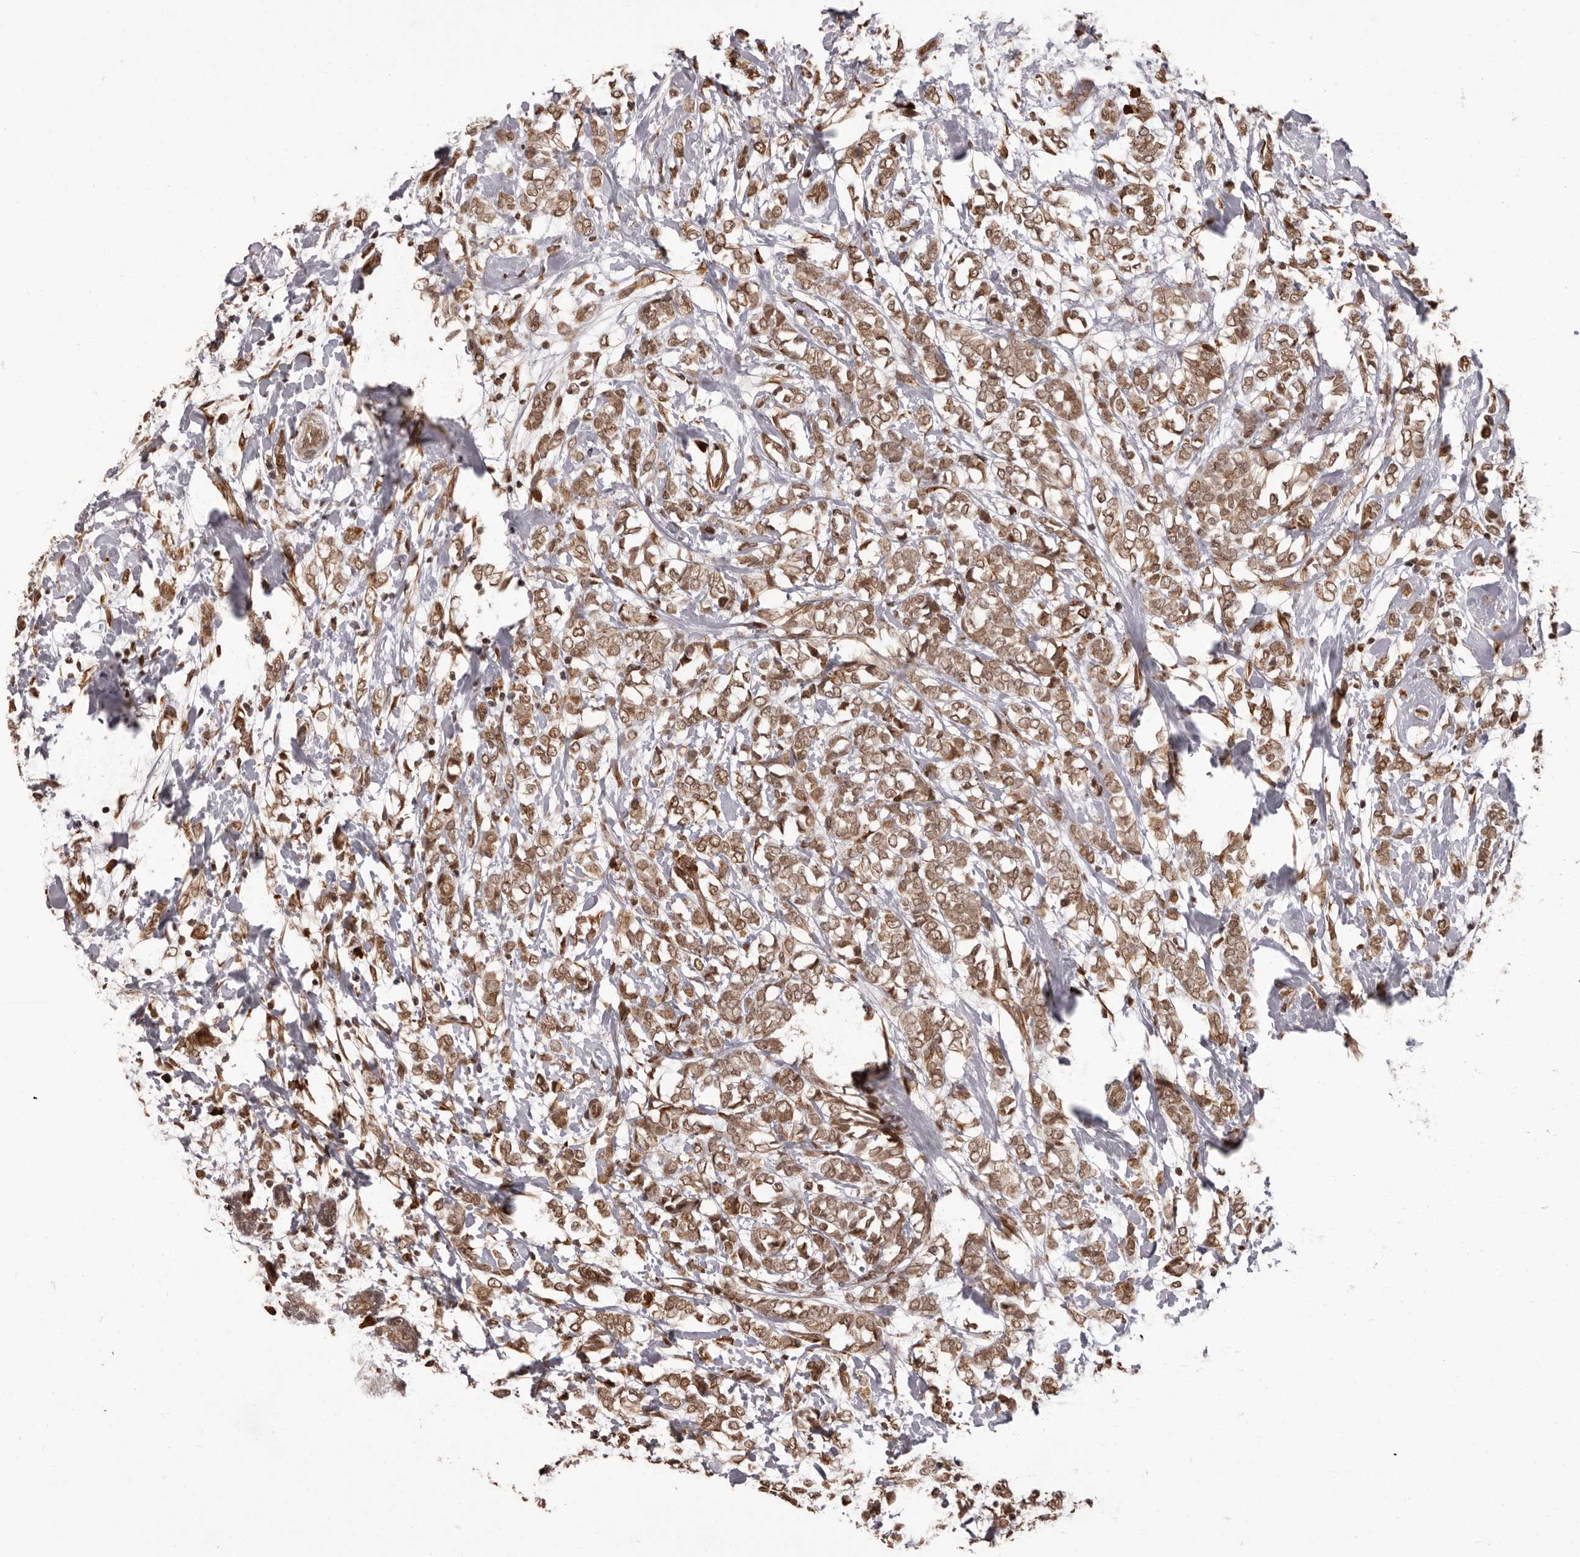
{"staining": {"intensity": "moderate", "quantity": ">75%", "location": "cytoplasmic/membranous,nuclear"}, "tissue": "breast cancer", "cell_type": "Tumor cells", "image_type": "cancer", "snomed": [{"axis": "morphology", "description": "Normal tissue, NOS"}, {"axis": "morphology", "description": "Lobular carcinoma"}, {"axis": "topography", "description": "Breast"}], "caption": "A brown stain labels moderate cytoplasmic/membranous and nuclear positivity of a protein in lobular carcinoma (breast) tumor cells. The protein is shown in brown color, while the nuclei are stained blue.", "gene": "IL32", "patient": {"sex": "female", "age": 47}}